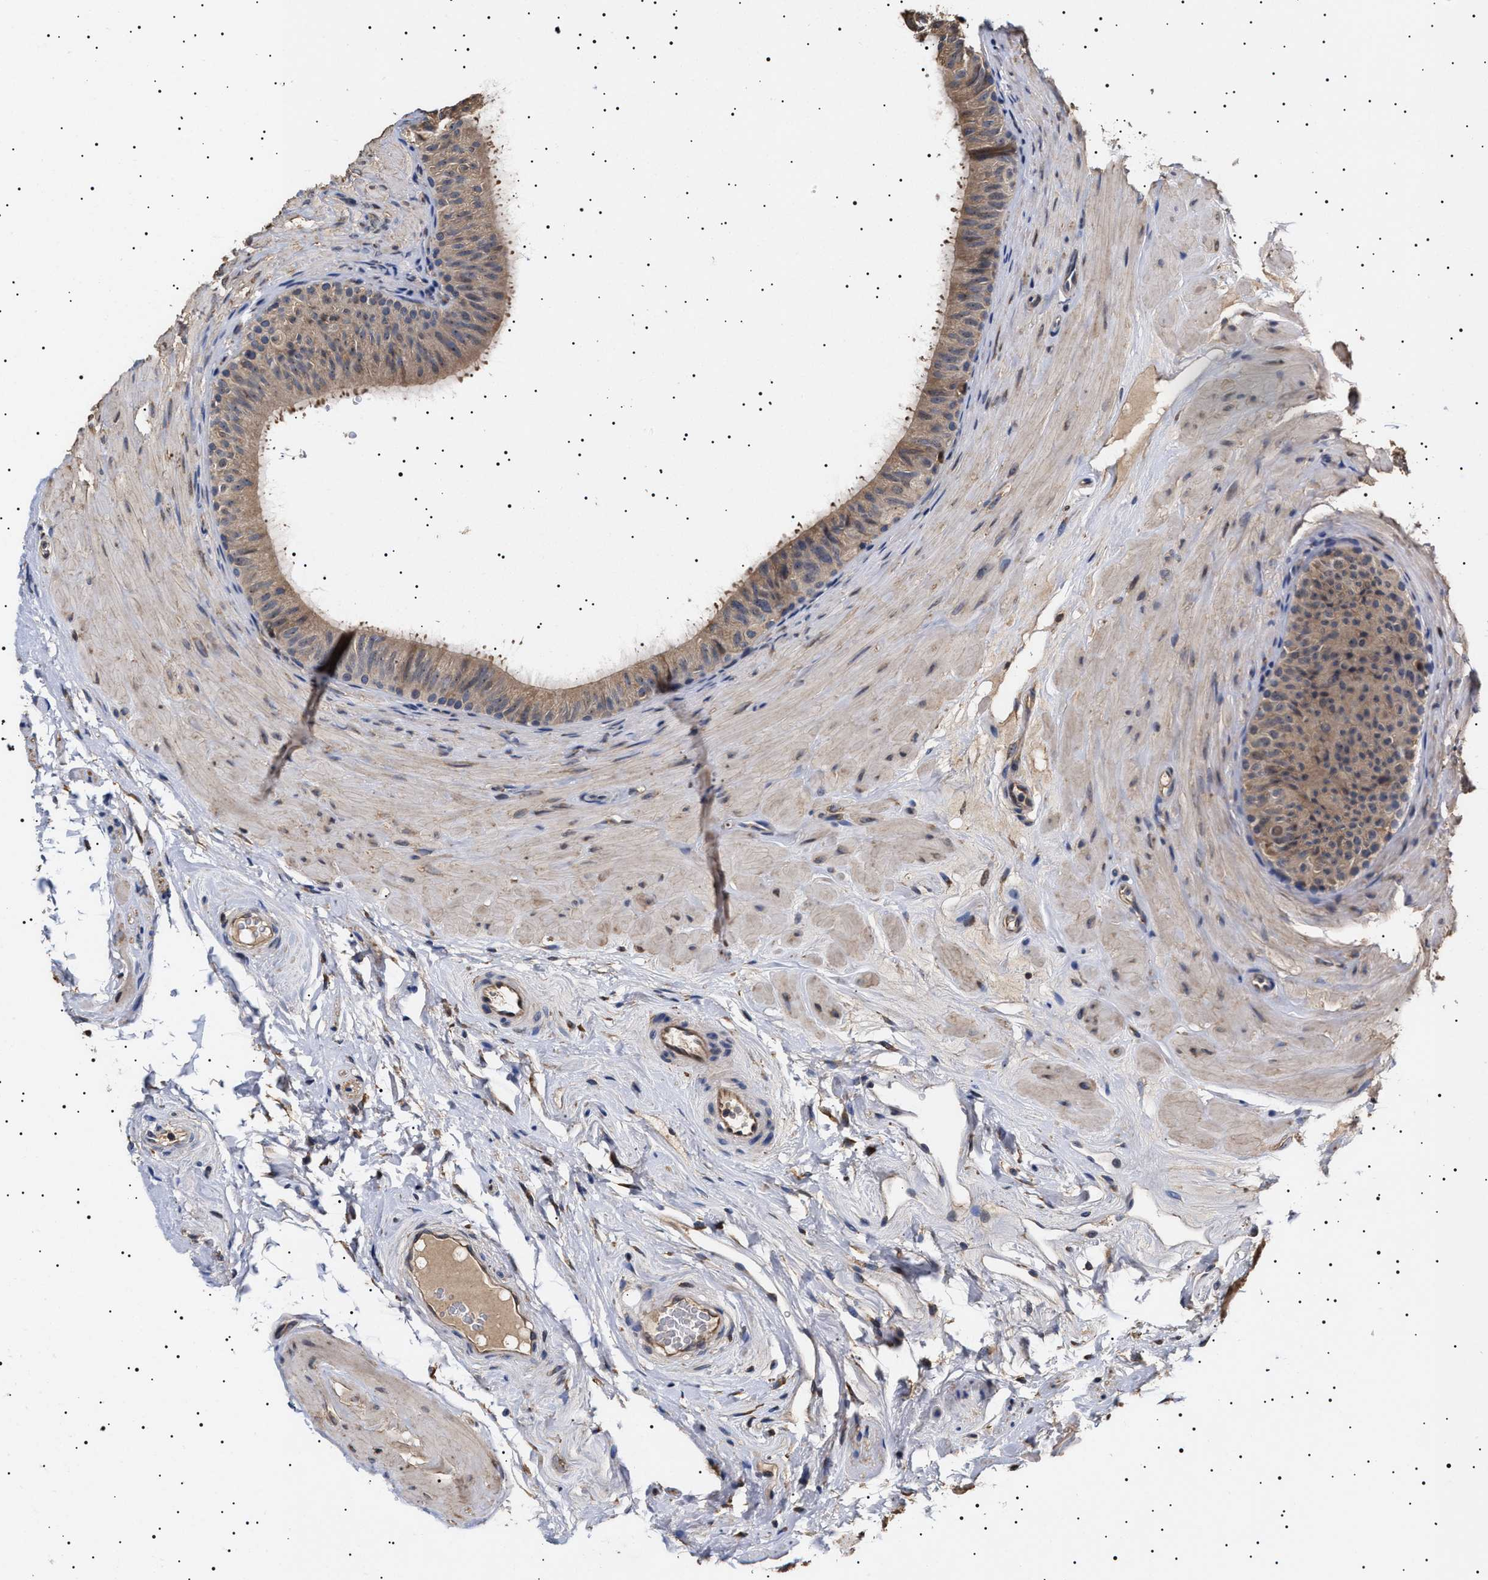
{"staining": {"intensity": "weak", "quantity": ">75%", "location": "cytoplasmic/membranous"}, "tissue": "epididymis", "cell_type": "Glandular cells", "image_type": "normal", "snomed": [{"axis": "morphology", "description": "Normal tissue, NOS"}, {"axis": "topography", "description": "Epididymis"}], "caption": "Protein staining exhibits weak cytoplasmic/membranous expression in about >75% of glandular cells in unremarkable epididymis. Nuclei are stained in blue.", "gene": "KRBA1", "patient": {"sex": "male", "age": 34}}